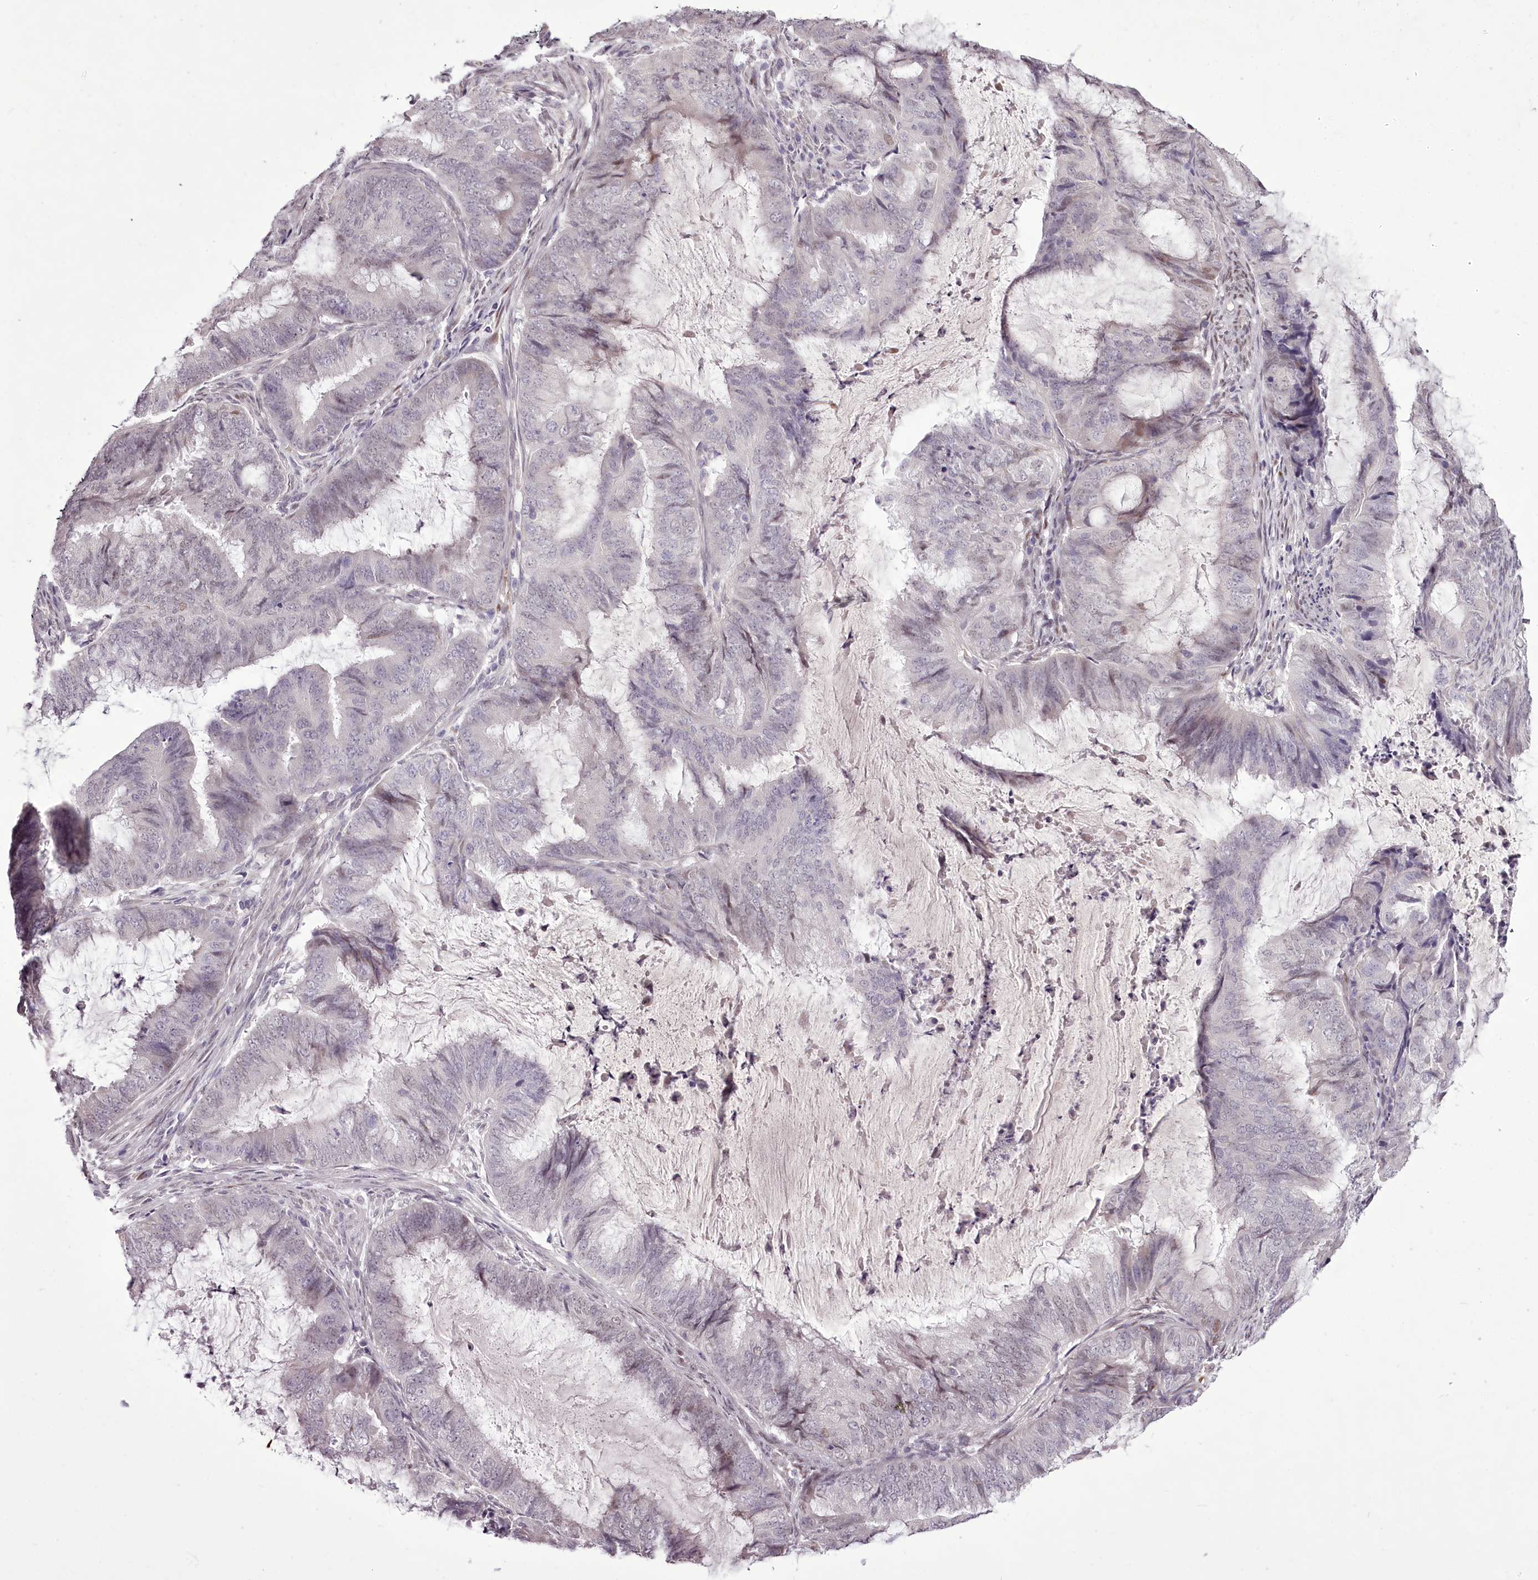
{"staining": {"intensity": "negative", "quantity": "none", "location": "none"}, "tissue": "endometrial cancer", "cell_type": "Tumor cells", "image_type": "cancer", "snomed": [{"axis": "morphology", "description": "Adenocarcinoma, NOS"}, {"axis": "topography", "description": "Endometrium"}], "caption": "DAB immunohistochemical staining of endometrial cancer (adenocarcinoma) reveals no significant staining in tumor cells.", "gene": "C1orf56", "patient": {"sex": "female", "age": 81}}